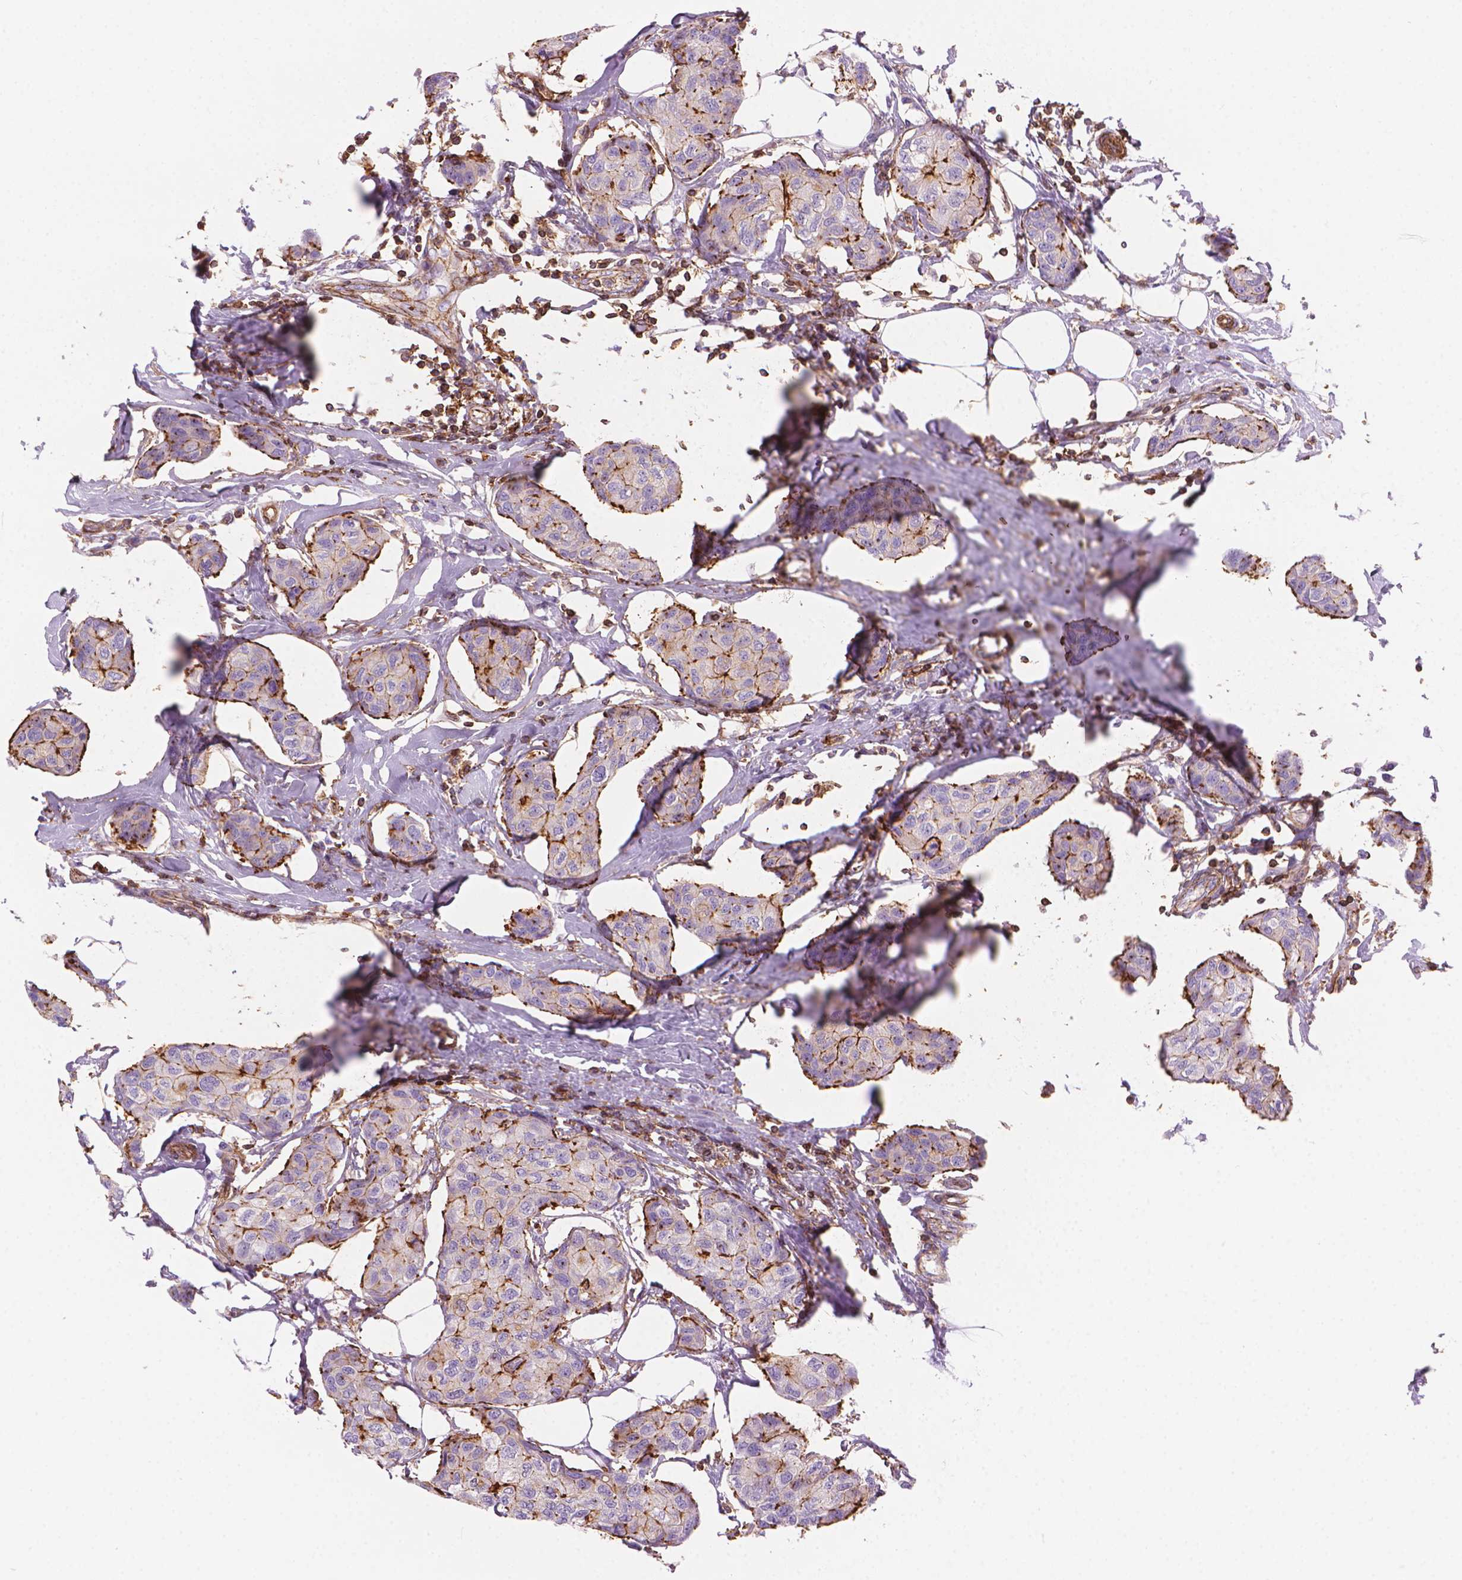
{"staining": {"intensity": "moderate", "quantity": "<25%", "location": "cytoplasmic/membranous"}, "tissue": "breast cancer", "cell_type": "Tumor cells", "image_type": "cancer", "snomed": [{"axis": "morphology", "description": "Duct carcinoma"}, {"axis": "topography", "description": "Breast"}], "caption": "The histopathology image exhibits immunohistochemical staining of intraductal carcinoma (breast). There is moderate cytoplasmic/membranous positivity is appreciated in about <25% of tumor cells.", "gene": "PATJ", "patient": {"sex": "female", "age": 80}}